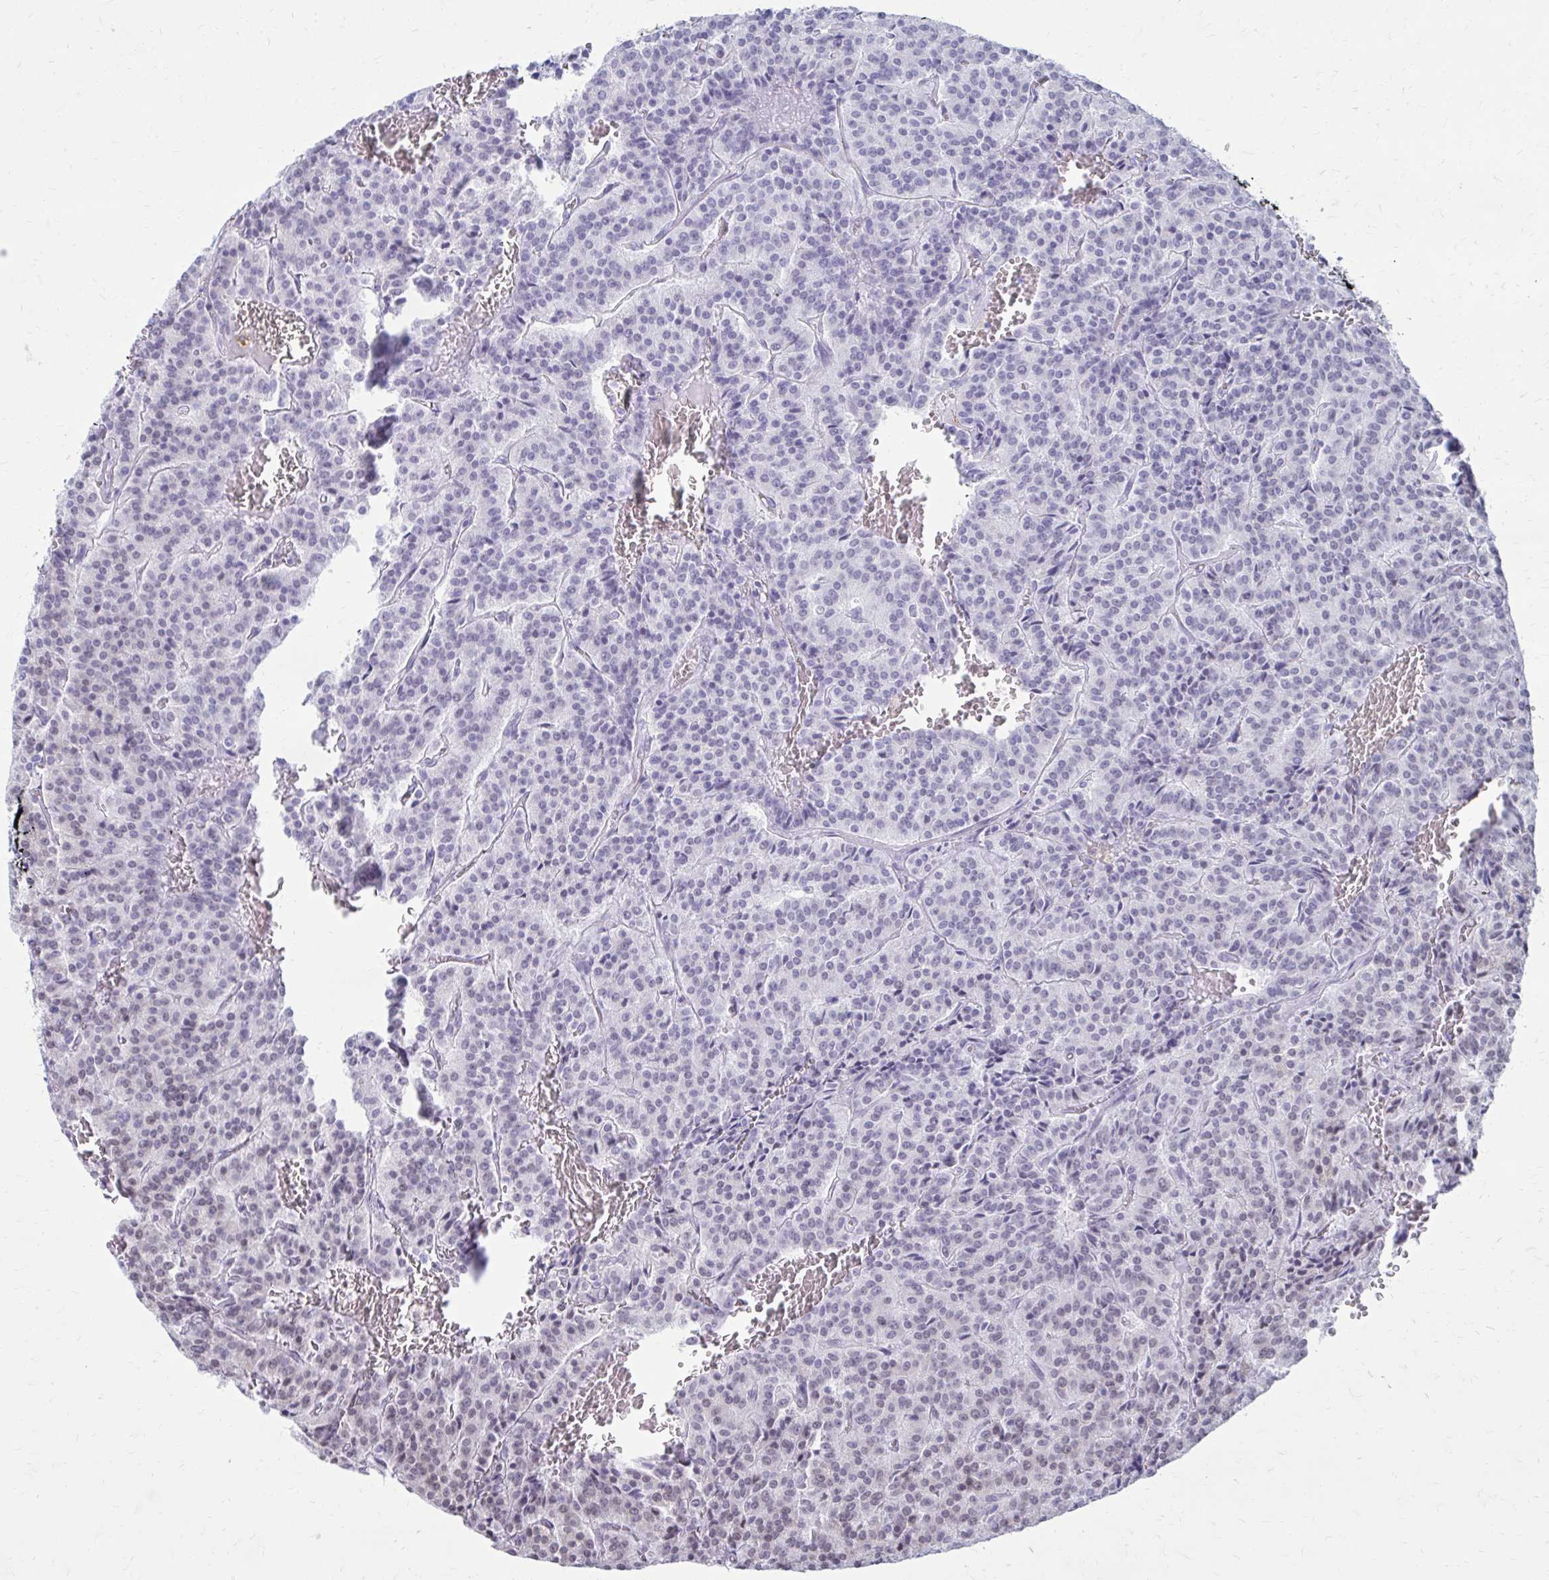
{"staining": {"intensity": "negative", "quantity": "none", "location": "none"}, "tissue": "carcinoid", "cell_type": "Tumor cells", "image_type": "cancer", "snomed": [{"axis": "morphology", "description": "Carcinoid, malignant, NOS"}, {"axis": "topography", "description": "Lung"}], "caption": "Photomicrograph shows no protein staining in tumor cells of malignant carcinoid tissue. (Stains: DAB (3,3'-diaminobenzidine) immunohistochemistry (IHC) with hematoxylin counter stain, Microscopy: brightfield microscopy at high magnification).", "gene": "PROSER1", "patient": {"sex": "male", "age": 70}}